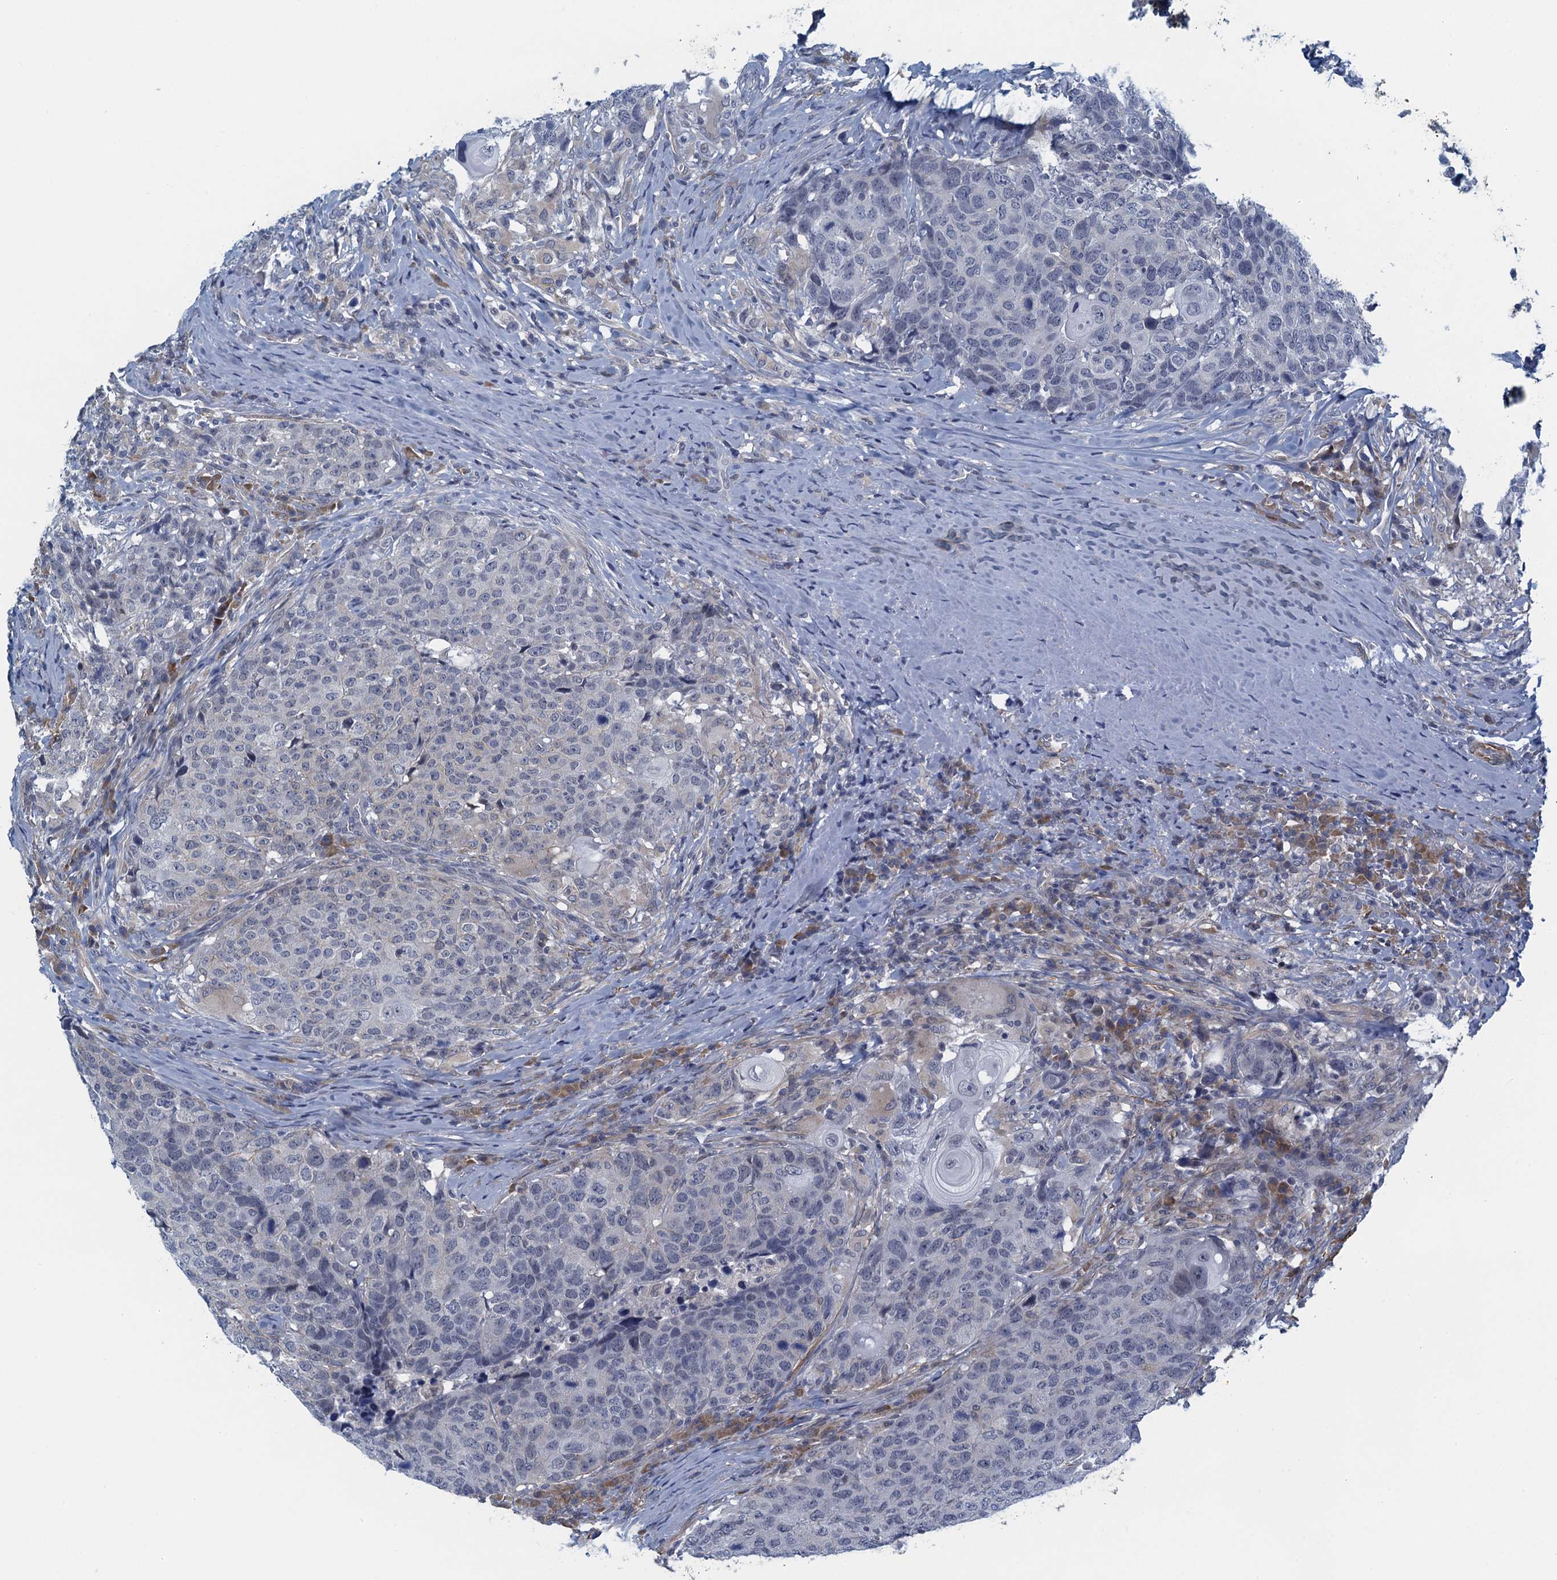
{"staining": {"intensity": "negative", "quantity": "none", "location": "none"}, "tissue": "head and neck cancer", "cell_type": "Tumor cells", "image_type": "cancer", "snomed": [{"axis": "morphology", "description": "Squamous cell carcinoma, NOS"}, {"axis": "topography", "description": "Head-Neck"}], "caption": "High magnification brightfield microscopy of head and neck cancer stained with DAB (3,3'-diaminobenzidine) (brown) and counterstained with hematoxylin (blue): tumor cells show no significant positivity.", "gene": "ALG2", "patient": {"sex": "male", "age": 66}}